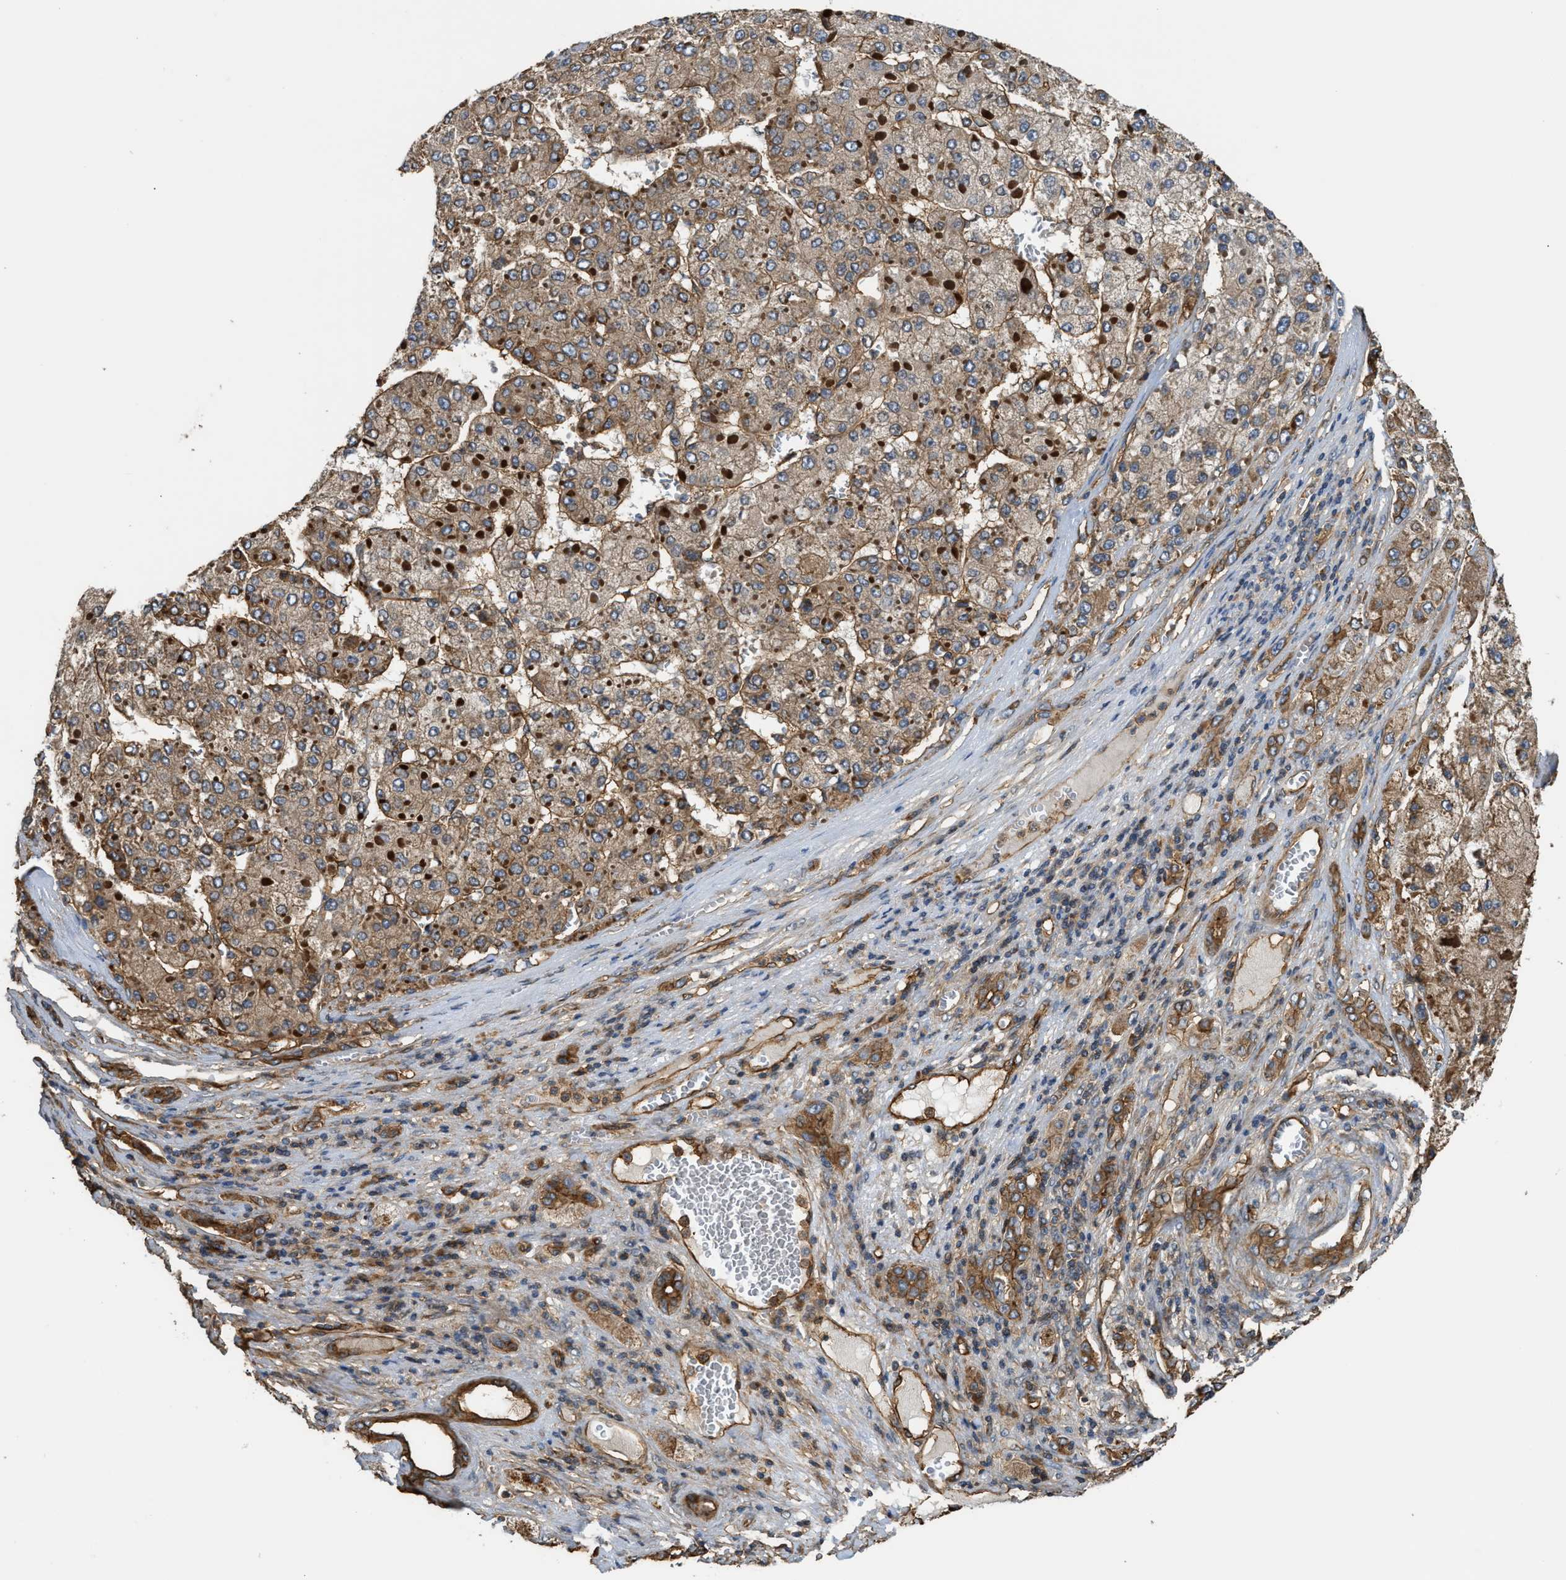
{"staining": {"intensity": "moderate", "quantity": ">75%", "location": "cytoplasmic/membranous"}, "tissue": "liver cancer", "cell_type": "Tumor cells", "image_type": "cancer", "snomed": [{"axis": "morphology", "description": "Carcinoma, Hepatocellular, NOS"}, {"axis": "topography", "description": "Liver"}], "caption": "Moderate cytoplasmic/membranous positivity is identified in about >75% of tumor cells in hepatocellular carcinoma (liver). The protein is stained brown, and the nuclei are stained in blue (DAB (3,3'-diaminobenzidine) IHC with brightfield microscopy, high magnification).", "gene": "DDHD2", "patient": {"sex": "female", "age": 73}}